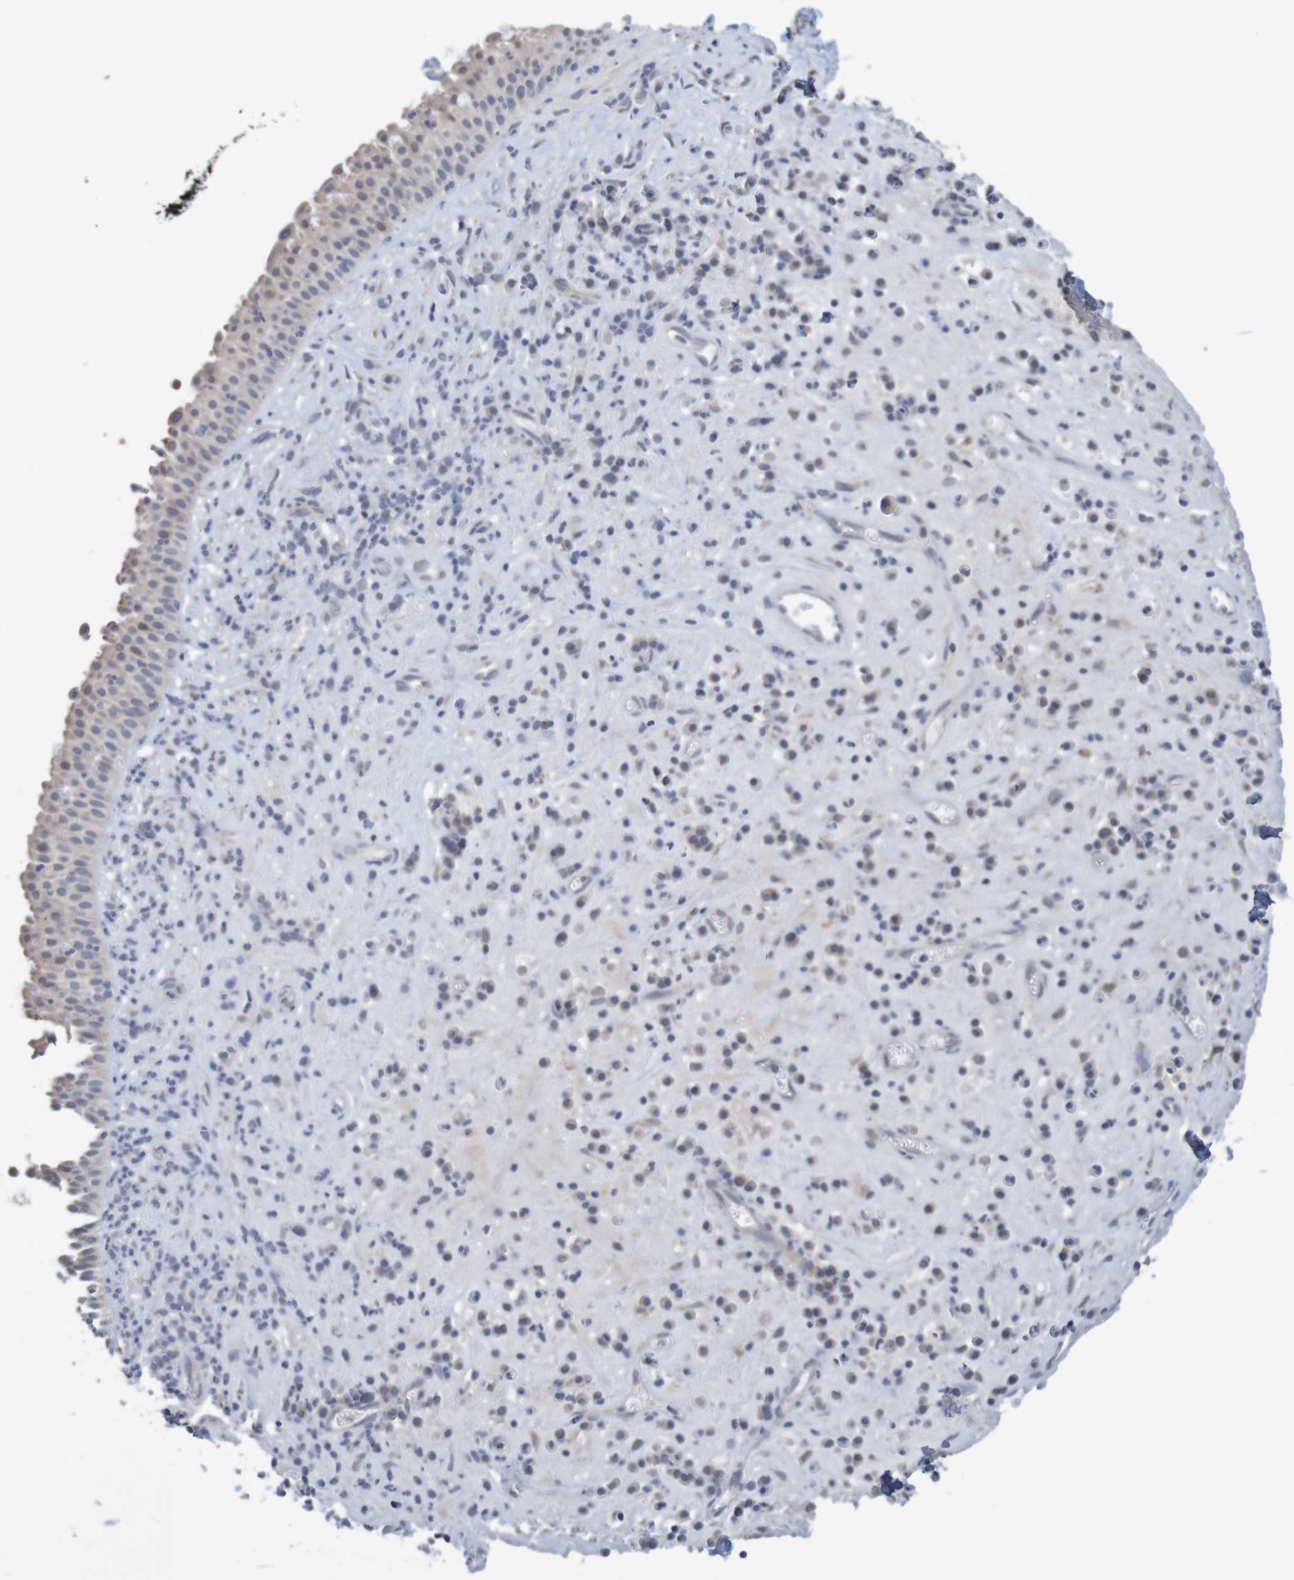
{"staining": {"intensity": "weak", "quantity": ">75%", "location": "cytoplasmic/membranous"}, "tissue": "nasopharynx", "cell_type": "Respiratory epithelial cells", "image_type": "normal", "snomed": [{"axis": "morphology", "description": "Normal tissue, NOS"}, {"axis": "topography", "description": "Nasopharynx"}], "caption": "Immunohistochemistry (IHC) of benign nasopharynx demonstrates low levels of weak cytoplasmic/membranous staining in approximately >75% of respiratory epithelial cells.", "gene": "ANKK1", "patient": {"sex": "female", "age": 51}}